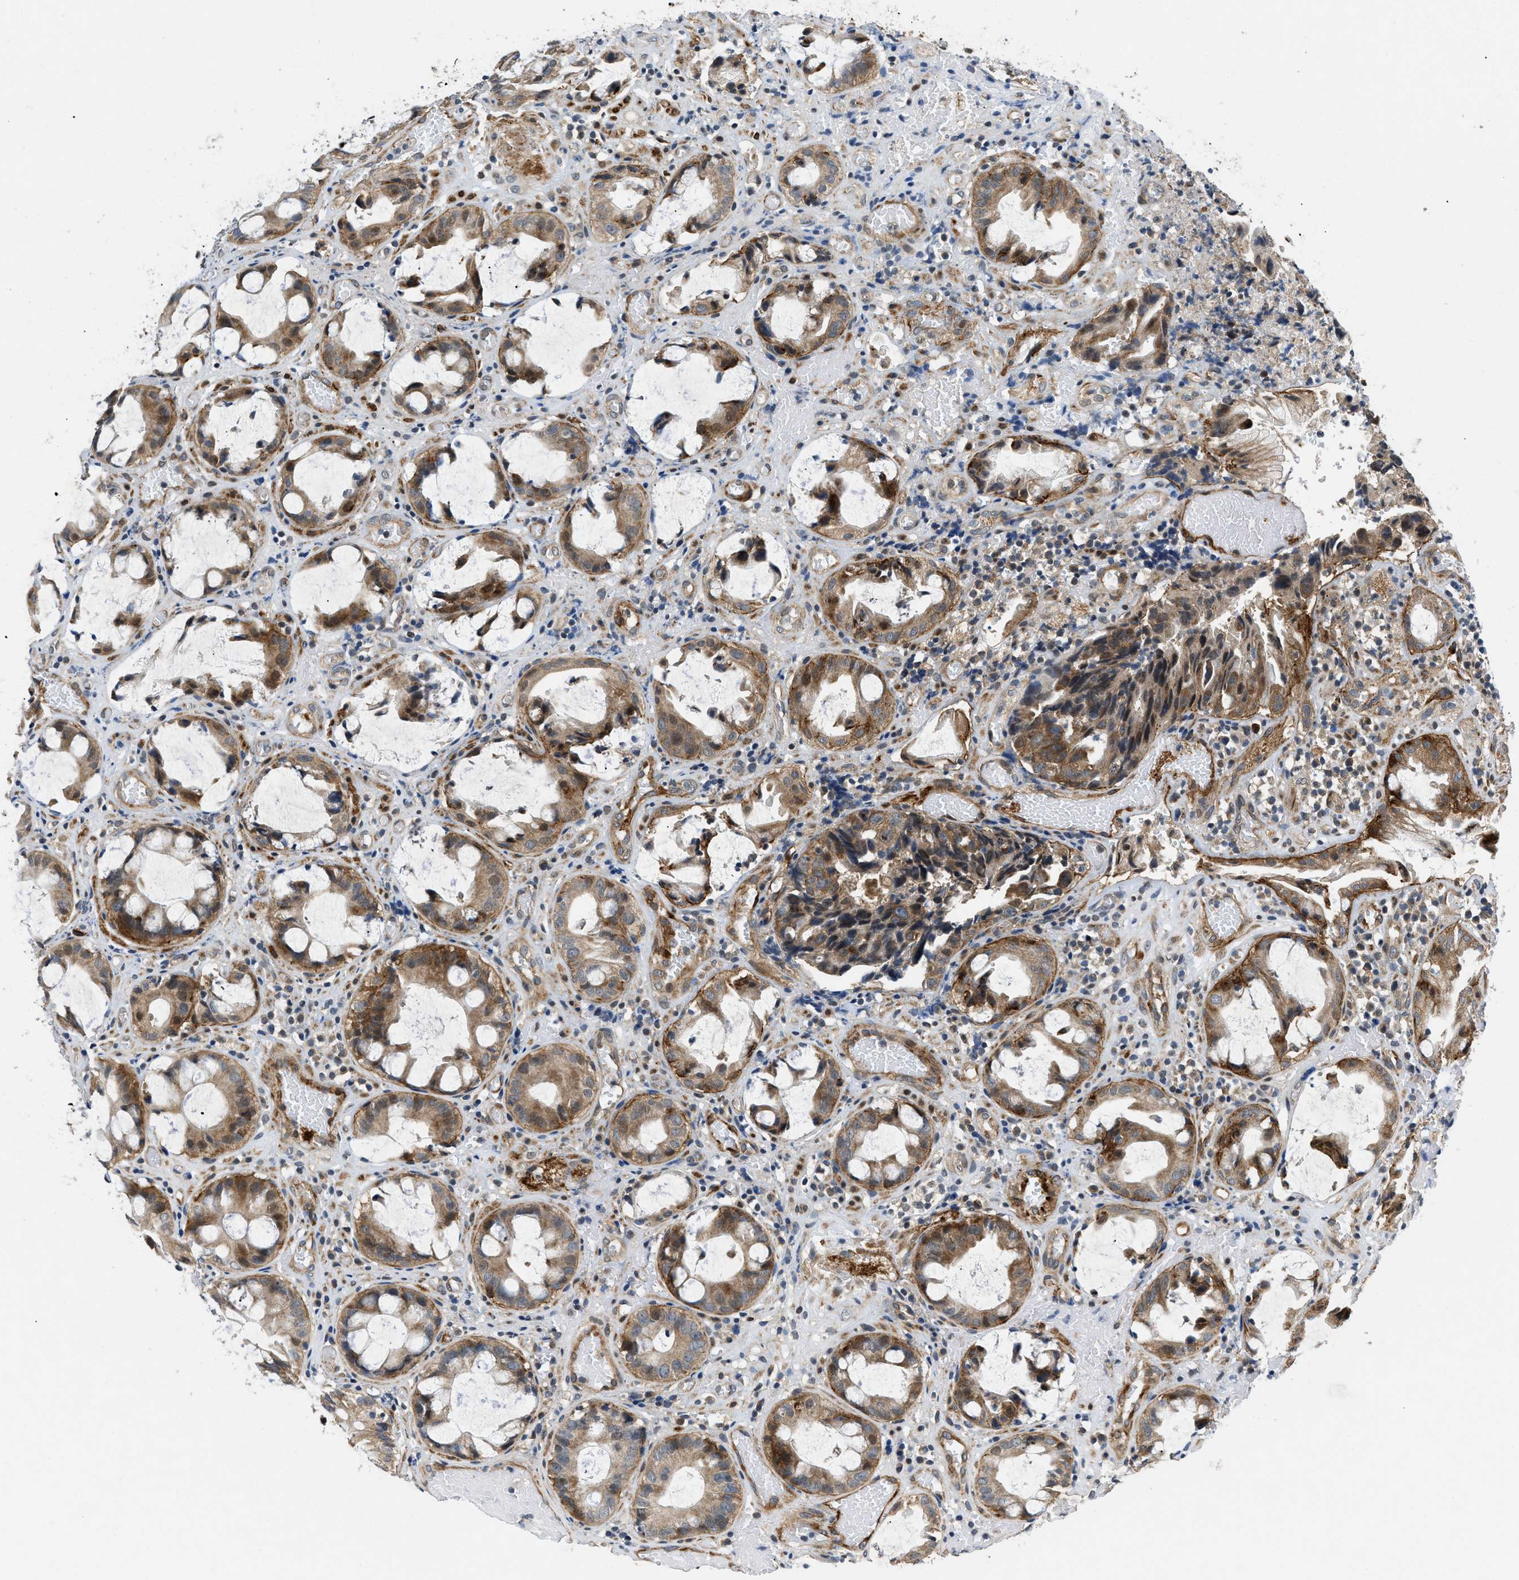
{"staining": {"intensity": "moderate", "quantity": ">75%", "location": "cytoplasmic/membranous"}, "tissue": "colorectal cancer", "cell_type": "Tumor cells", "image_type": "cancer", "snomed": [{"axis": "morphology", "description": "Adenocarcinoma, NOS"}, {"axis": "topography", "description": "Colon"}], "caption": "Immunohistochemical staining of human adenocarcinoma (colorectal) exhibits moderate cytoplasmic/membranous protein staining in about >75% of tumor cells.", "gene": "ZNF599", "patient": {"sex": "female", "age": 57}}